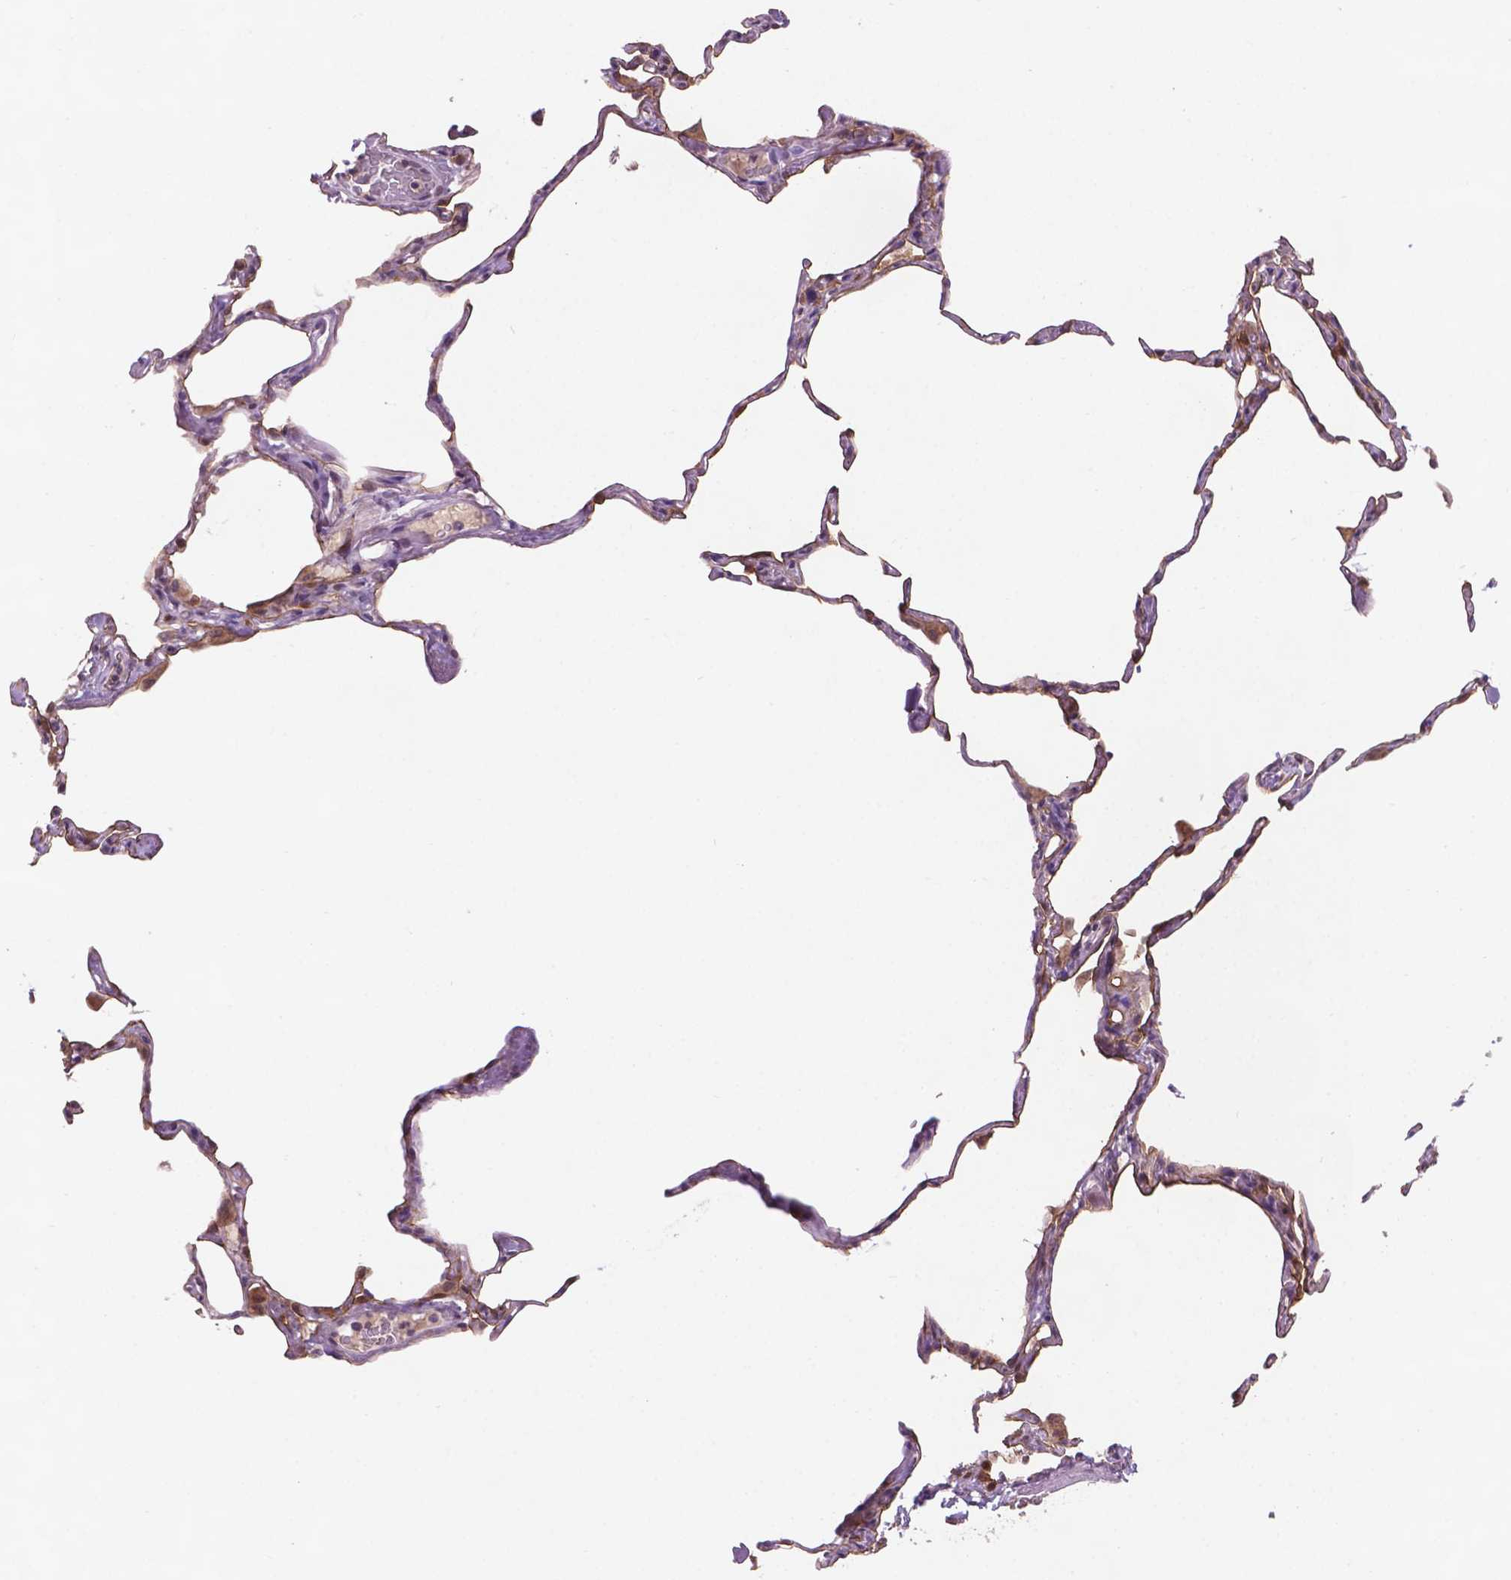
{"staining": {"intensity": "negative", "quantity": "none", "location": "none"}, "tissue": "lung", "cell_type": "Alveolar cells", "image_type": "normal", "snomed": [{"axis": "morphology", "description": "Normal tissue, NOS"}, {"axis": "topography", "description": "Lung"}], "caption": "Immunohistochemistry (IHC) image of benign lung: lung stained with DAB exhibits no significant protein positivity in alveolar cells. (DAB immunohistochemistry, high magnification).", "gene": "GXYLT2", "patient": {"sex": "male", "age": 65}}